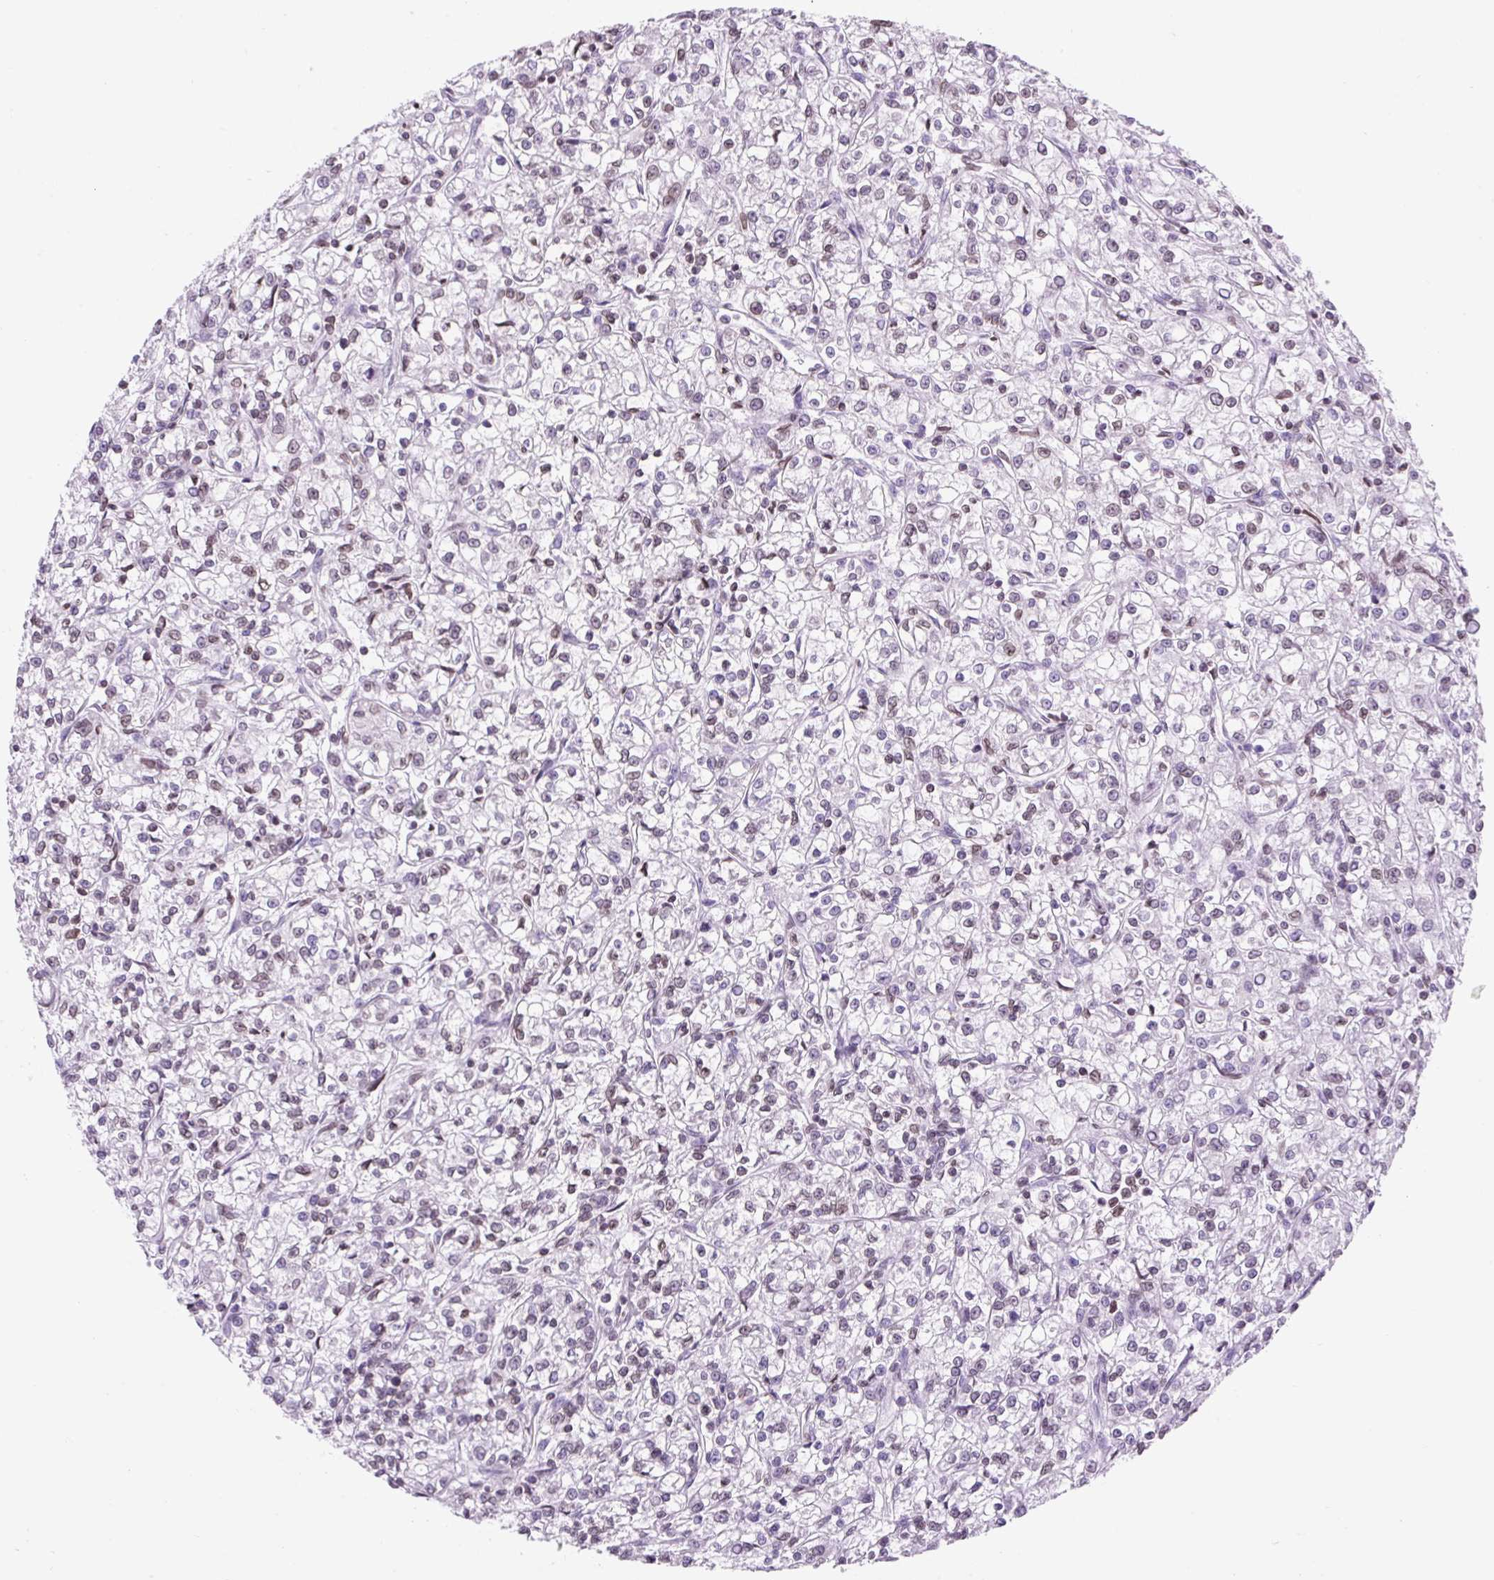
{"staining": {"intensity": "weak", "quantity": "25%-75%", "location": "cytoplasmic/membranous,nuclear"}, "tissue": "renal cancer", "cell_type": "Tumor cells", "image_type": "cancer", "snomed": [{"axis": "morphology", "description": "Adenocarcinoma, NOS"}, {"axis": "topography", "description": "Kidney"}], "caption": "This is an image of immunohistochemistry (IHC) staining of adenocarcinoma (renal), which shows weak positivity in the cytoplasmic/membranous and nuclear of tumor cells.", "gene": "VPREB1", "patient": {"sex": "female", "age": 59}}